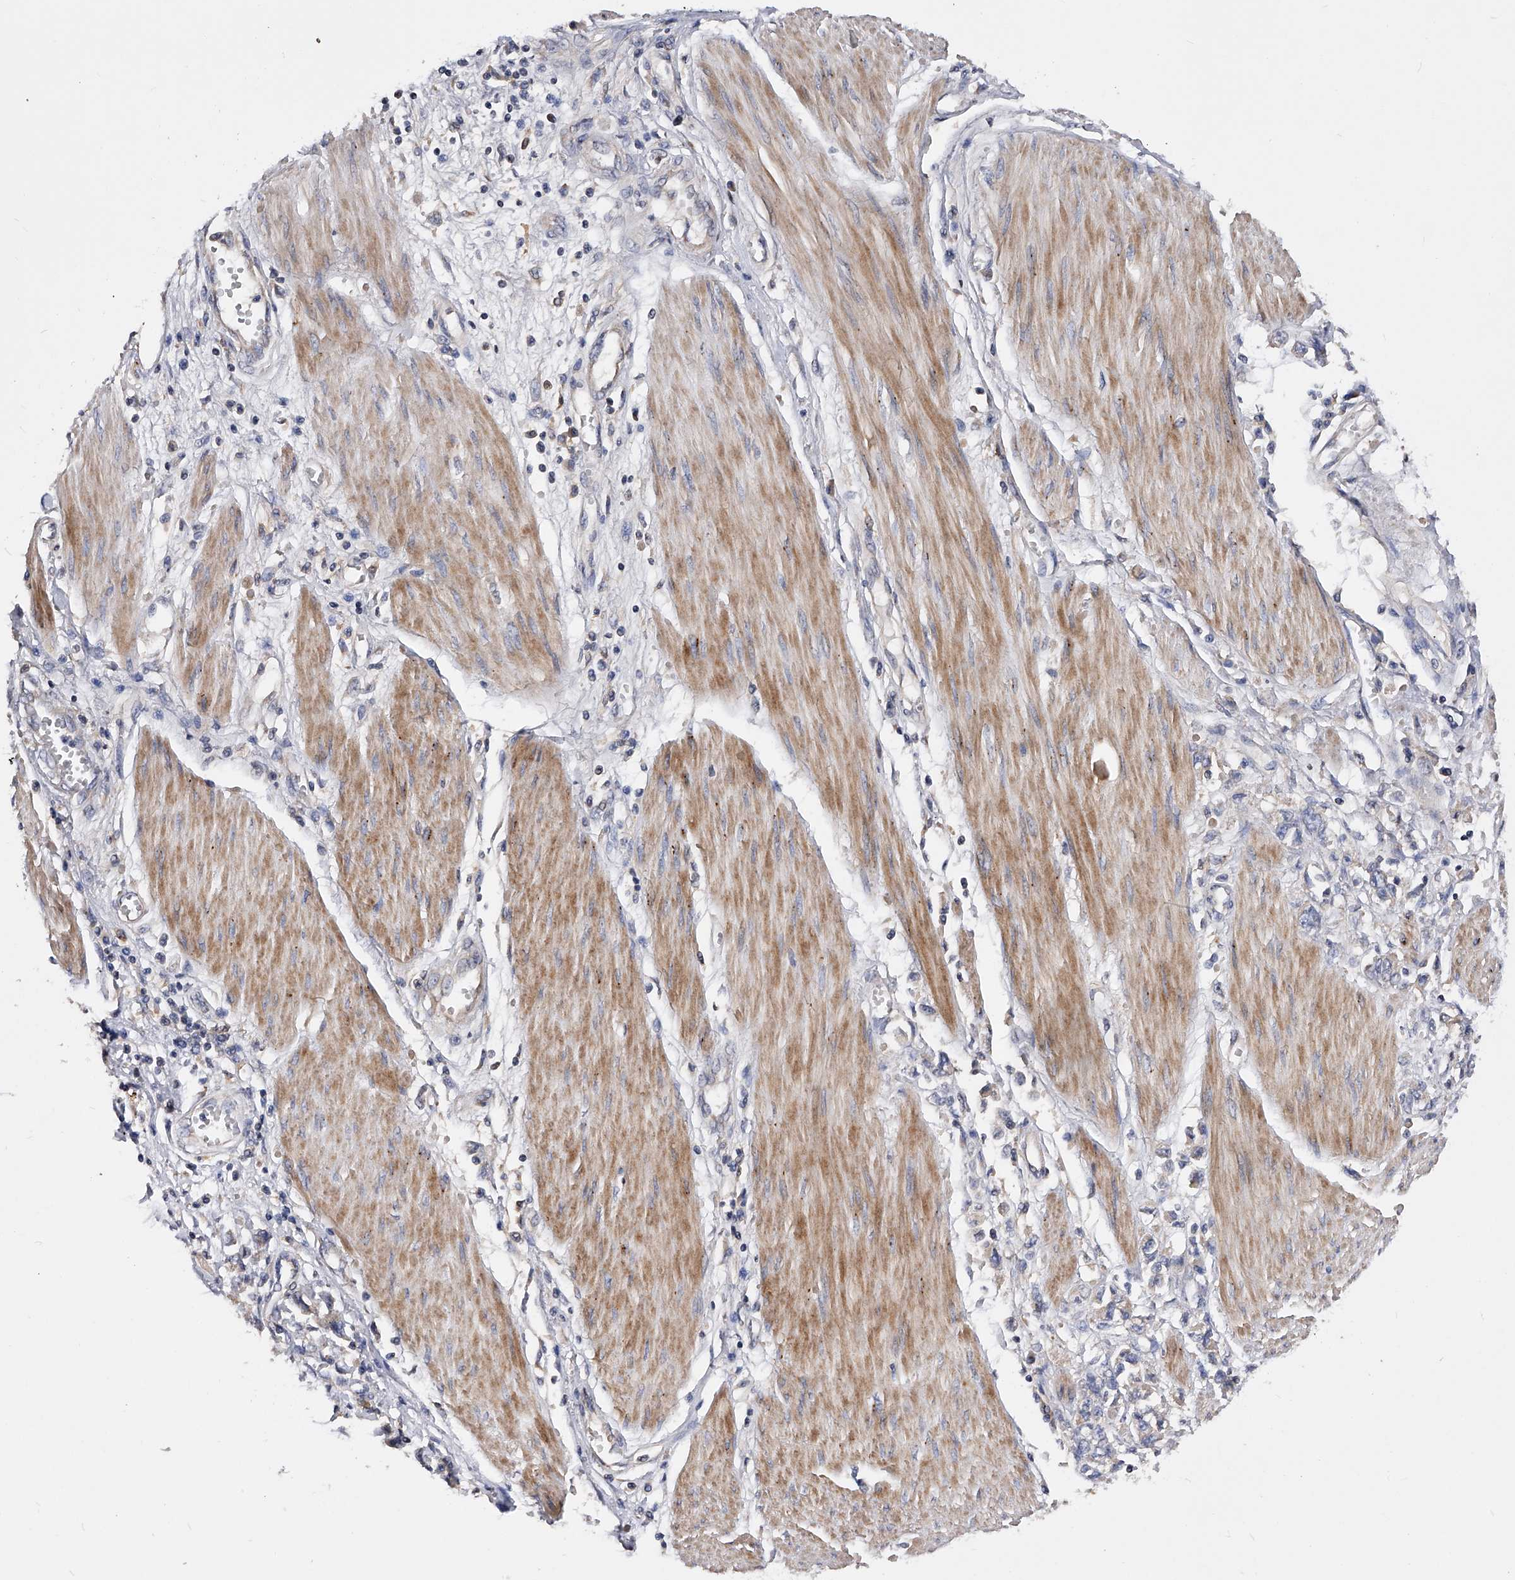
{"staining": {"intensity": "negative", "quantity": "none", "location": "none"}, "tissue": "stomach cancer", "cell_type": "Tumor cells", "image_type": "cancer", "snomed": [{"axis": "morphology", "description": "Adenocarcinoma, NOS"}, {"axis": "topography", "description": "Stomach"}], "caption": "DAB (3,3'-diaminobenzidine) immunohistochemical staining of stomach adenocarcinoma reveals no significant positivity in tumor cells. (DAB immunohistochemistry (IHC) with hematoxylin counter stain).", "gene": "ARL4C", "patient": {"sex": "female", "age": 76}}